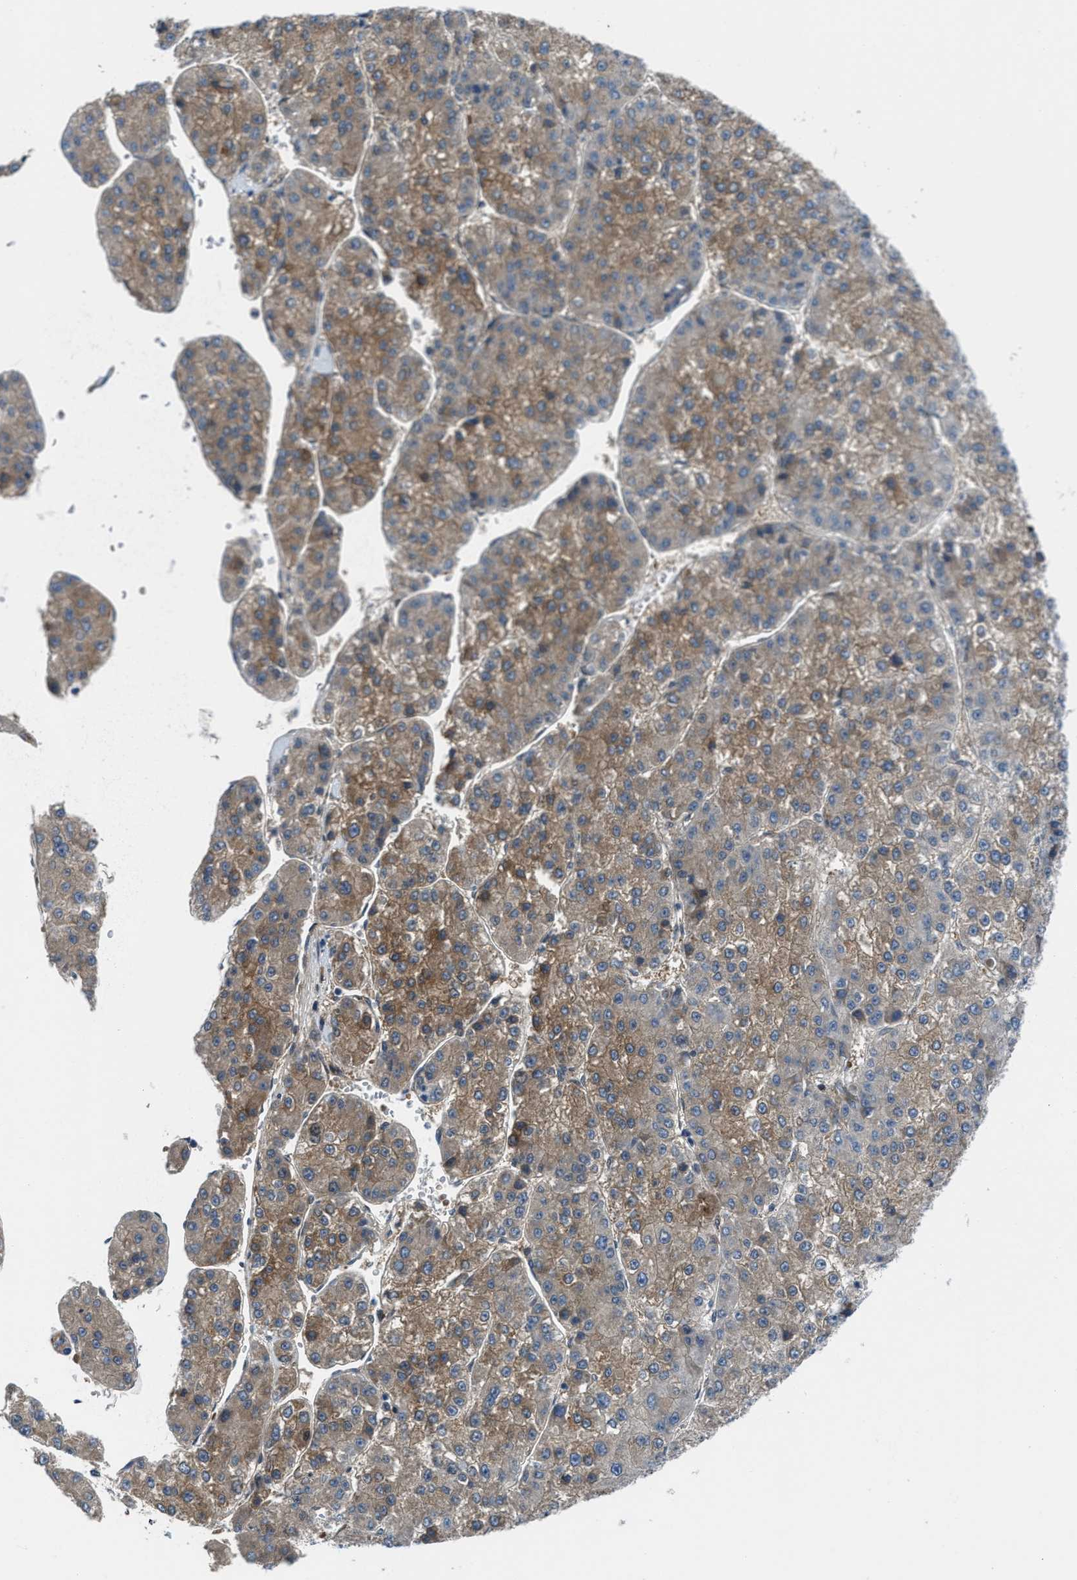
{"staining": {"intensity": "moderate", "quantity": ">75%", "location": "cytoplasmic/membranous"}, "tissue": "liver cancer", "cell_type": "Tumor cells", "image_type": "cancer", "snomed": [{"axis": "morphology", "description": "Carcinoma, Hepatocellular, NOS"}, {"axis": "topography", "description": "Liver"}], "caption": "Immunohistochemical staining of human hepatocellular carcinoma (liver) reveals moderate cytoplasmic/membranous protein expression in approximately >75% of tumor cells. (DAB (3,3'-diaminobenzidine) IHC with brightfield microscopy, high magnification).", "gene": "BAZ2B", "patient": {"sex": "female", "age": 73}}